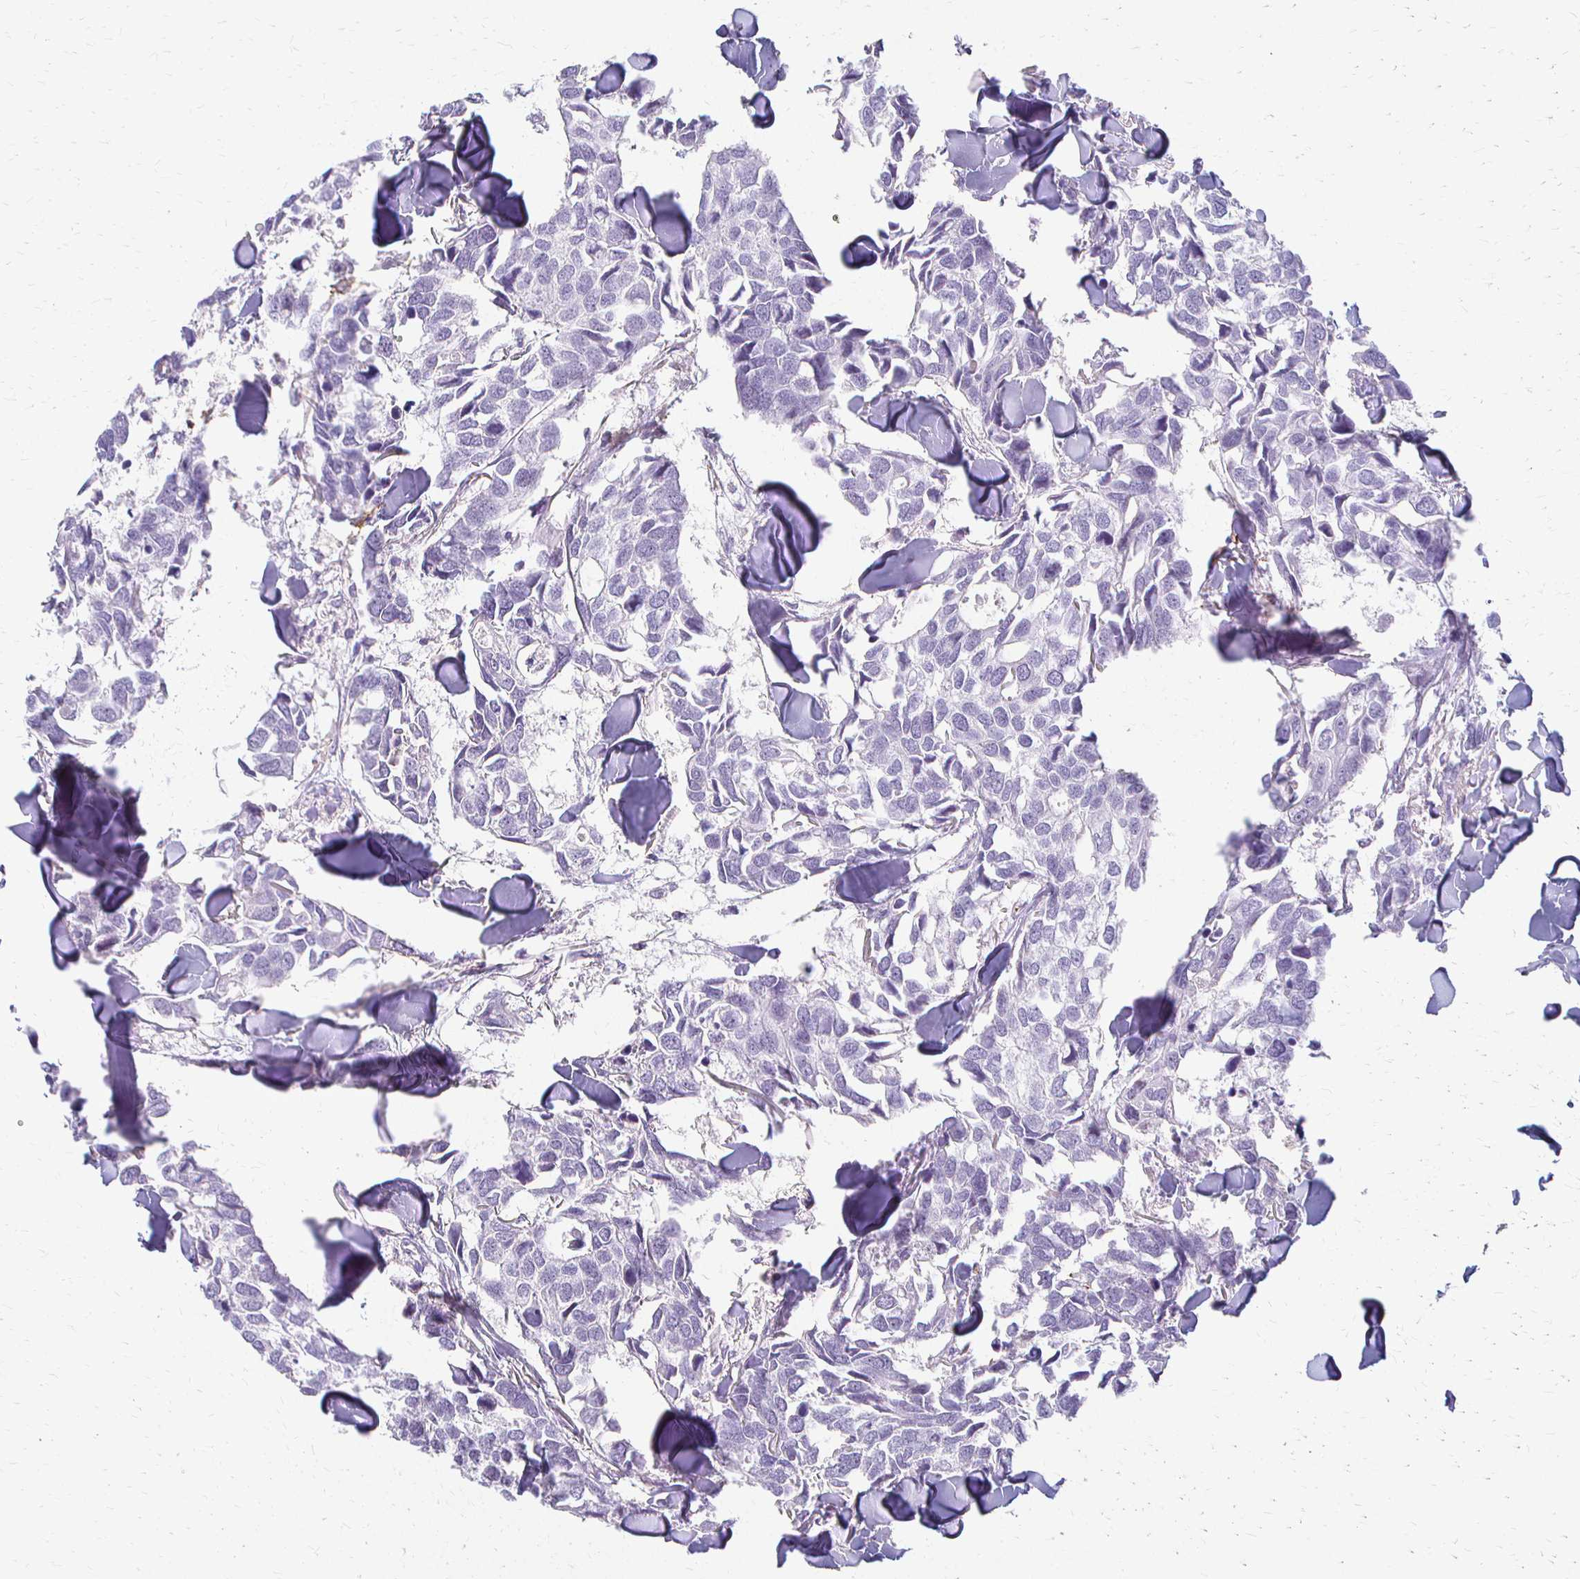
{"staining": {"intensity": "negative", "quantity": "none", "location": "none"}, "tissue": "breast cancer", "cell_type": "Tumor cells", "image_type": "cancer", "snomed": [{"axis": "morphology", "description": "Duct carcinoma"}, {"axis": "topography", "description": "Breast"}], "caption": "An immunohistochemistry micrograph of breast cancer is shown. There is no staining in tumor cells of breast cancer.", "gene": "ACP5", "patient": {"sex": "female", "age": 83}}